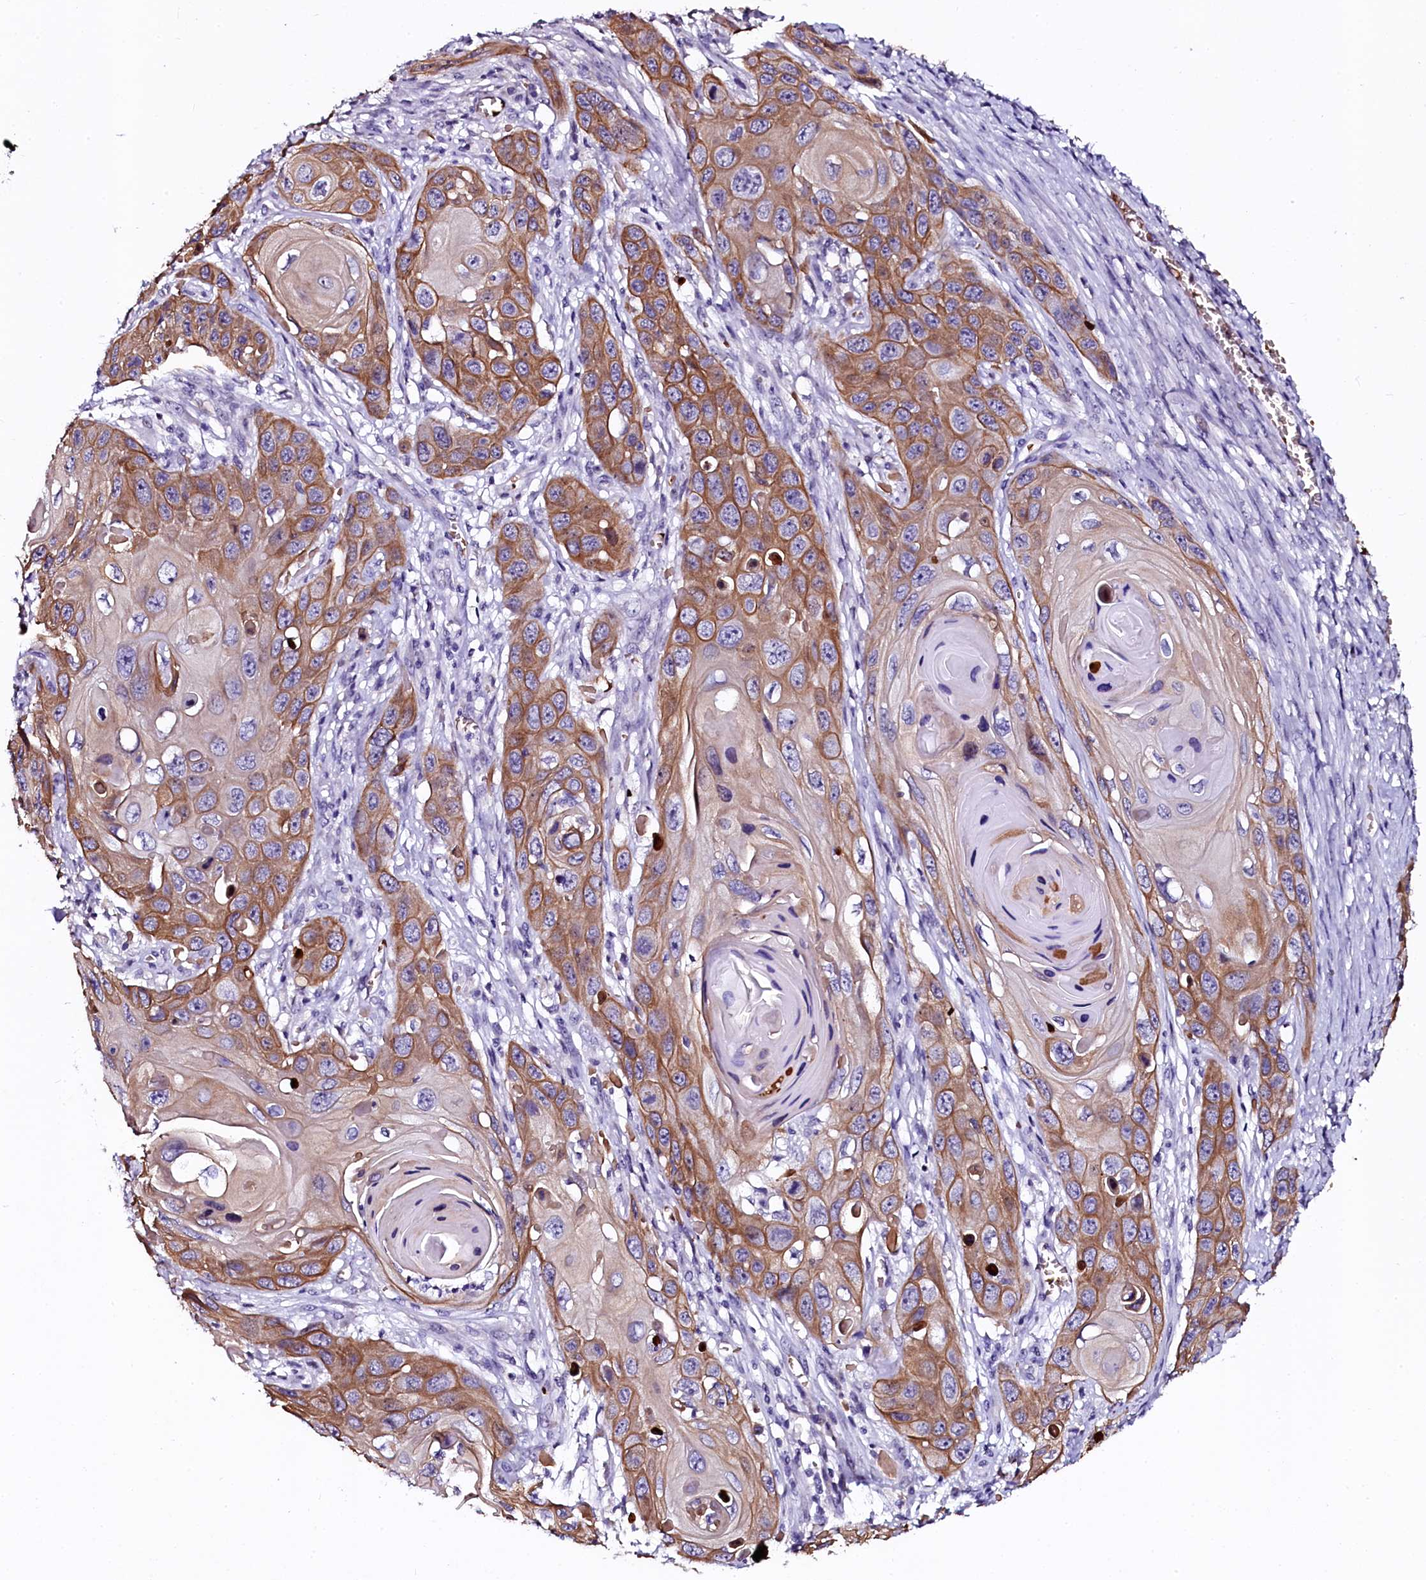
{"staining": {"intensity": "moderate", "quantity": ">75%", "location": "cytoplasmic/membranous"}, "tissue": "skin cancer", "cell_type": "Tumor cells", "image_type": "cancer", "snomed": [{"axis": "morphology", "description": "Squamous cell carcinoma, NOS"}, {"axis": "topography", "description": "Skin"}], "caption": "IHC micrograph of squamous cell carcinoma (skin) stained for a protein (brown), which reveals medium levels of moderate cytoplasmic/membranous staining in about >75% of tumor cells.", "gene": "CTDSPL2", "patient": {"sex": "male", "age": 55}}